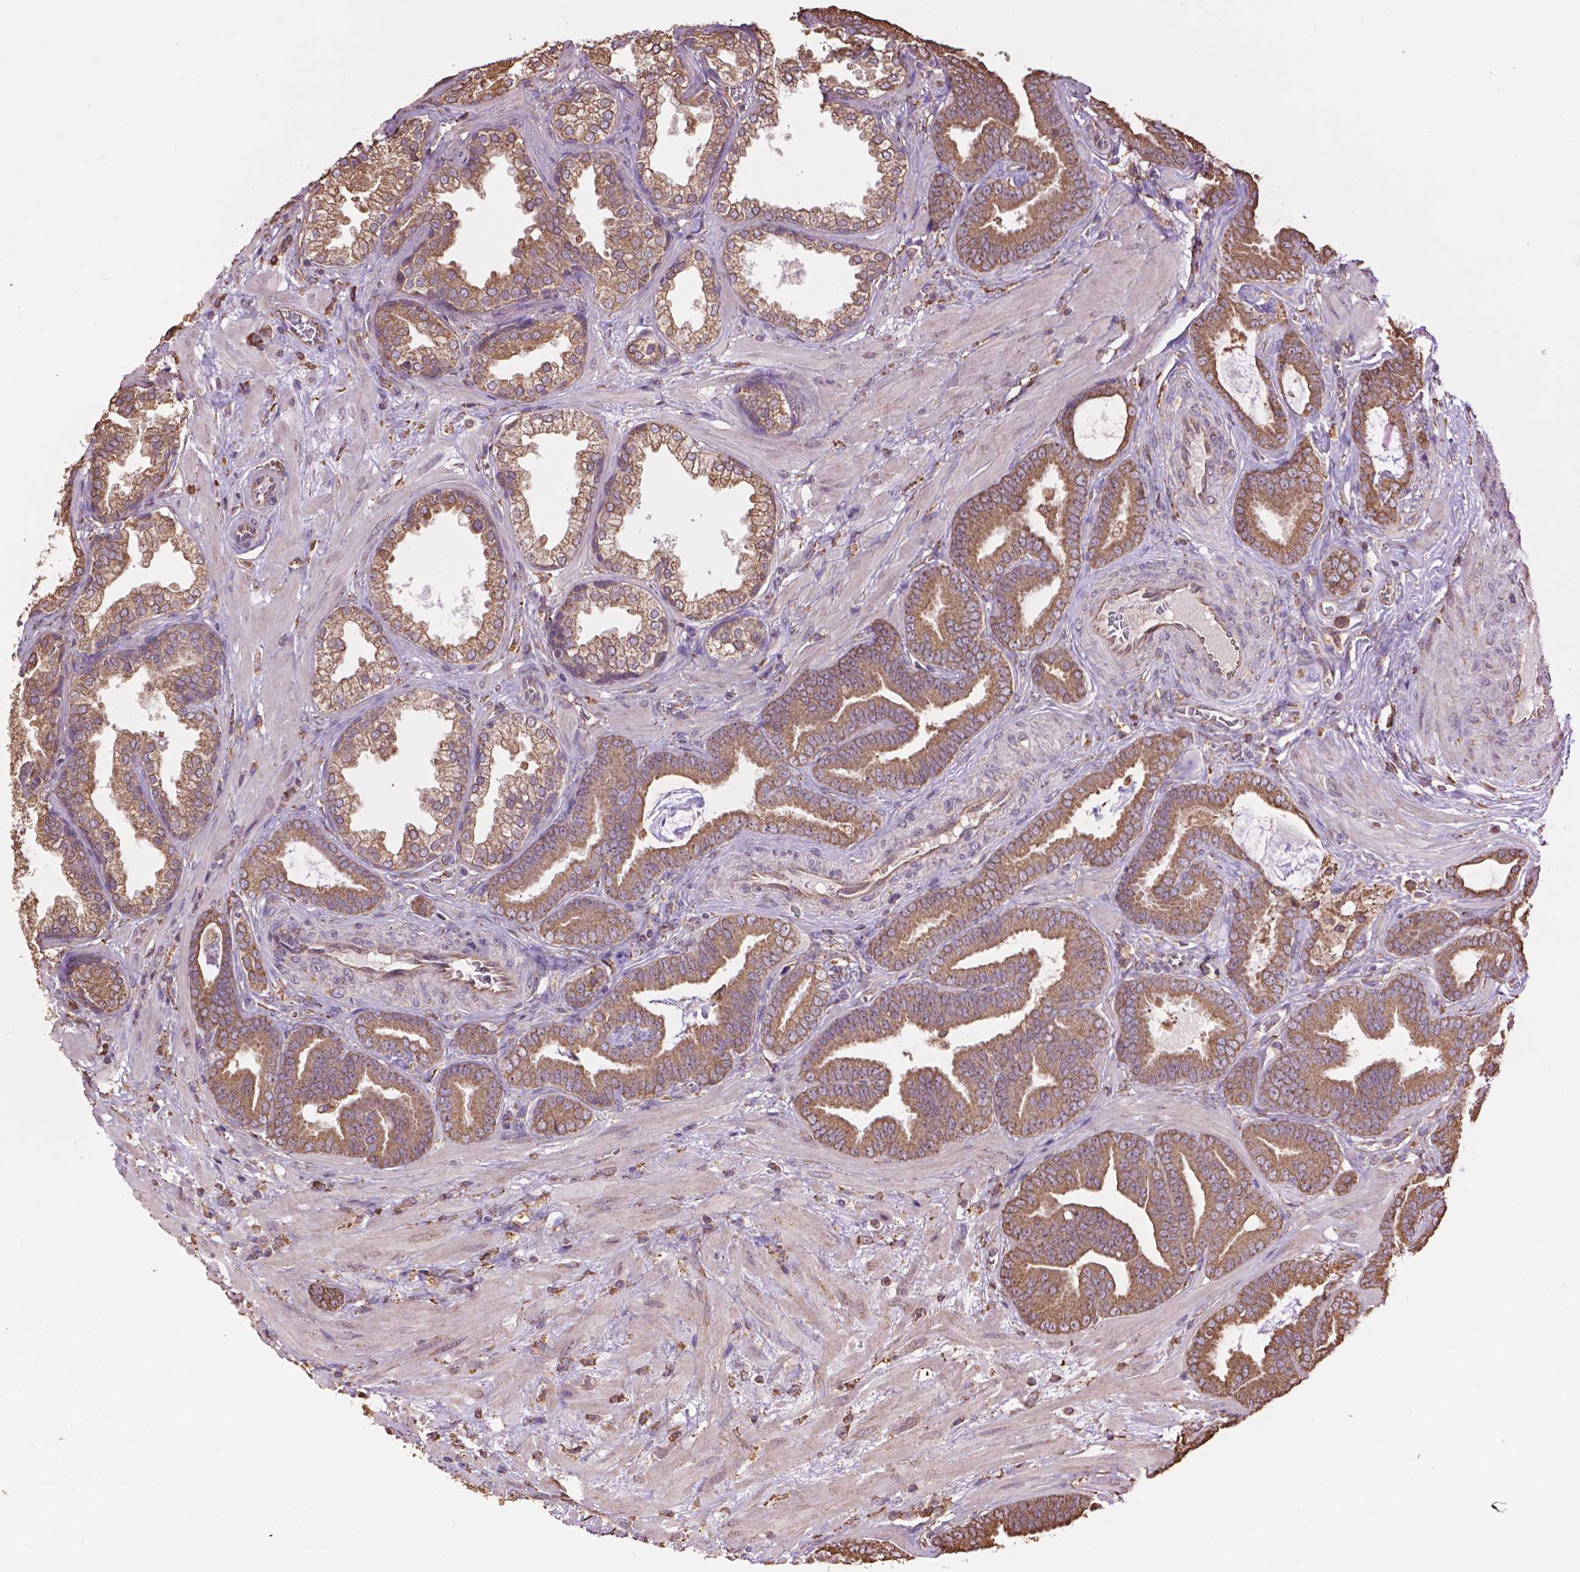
{"staining": {"intensity": "moderate", "quantity": ">75%", "location": "cytoplasmic/membranous"}, "tissue": "prostate cancer", "cell_type": "Tumor cells", "image_type": "cancer", "snomed": [{"axis": "morphology", "description": "Adenocarcinoma, Low grade"}, {"axis": "topography", "description": "Prostate"}], "caption": "Protein staining by immunohistochemistry exhibits moderate cytoplasmic/membranous positivity in about >75% of tumor cells in prostate cancer.", "gene": "PPP2R5E", "patient": {"sex": "male", "age": 63}}